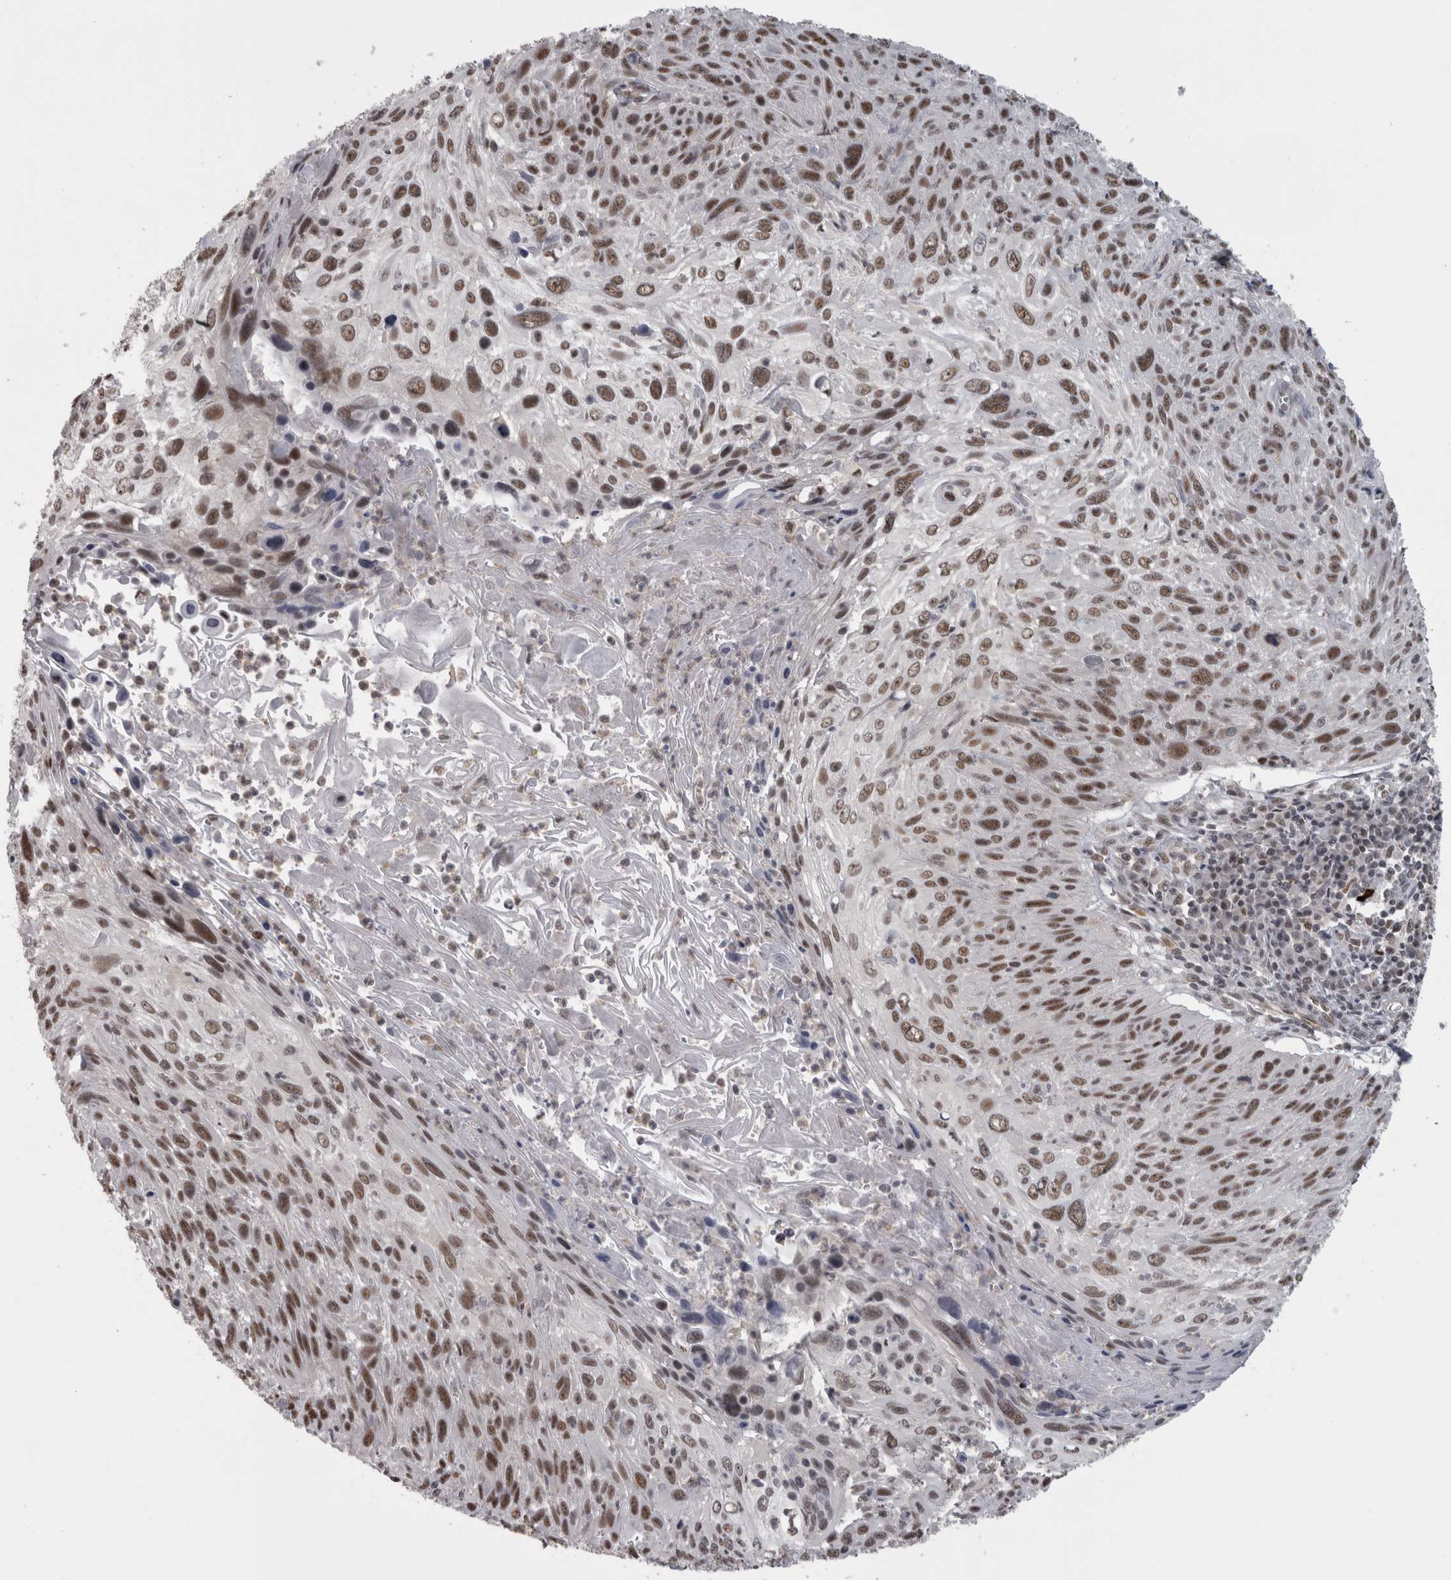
{"staining": {"intensity": "moderate", "quantity": ">75%", "location": "nuclear"}, "tissue": "cervical cancer", "cell_type": "Tumor cells", "image_type": "cancer", "snomed": [{"axis": "morphology", "description": "Squamous cell carcinoma, NOS"}, {"axis": "topography", "description": "Cervix"}], "caption": "Brown immunohistochemical staining in human cervical cancer (squamous cell carcinoma) exhibits moderate nuclear staining in about >75% of tumor cells.", "gene": "MICU3", "patient": {"sex": "female", "age": 51}}